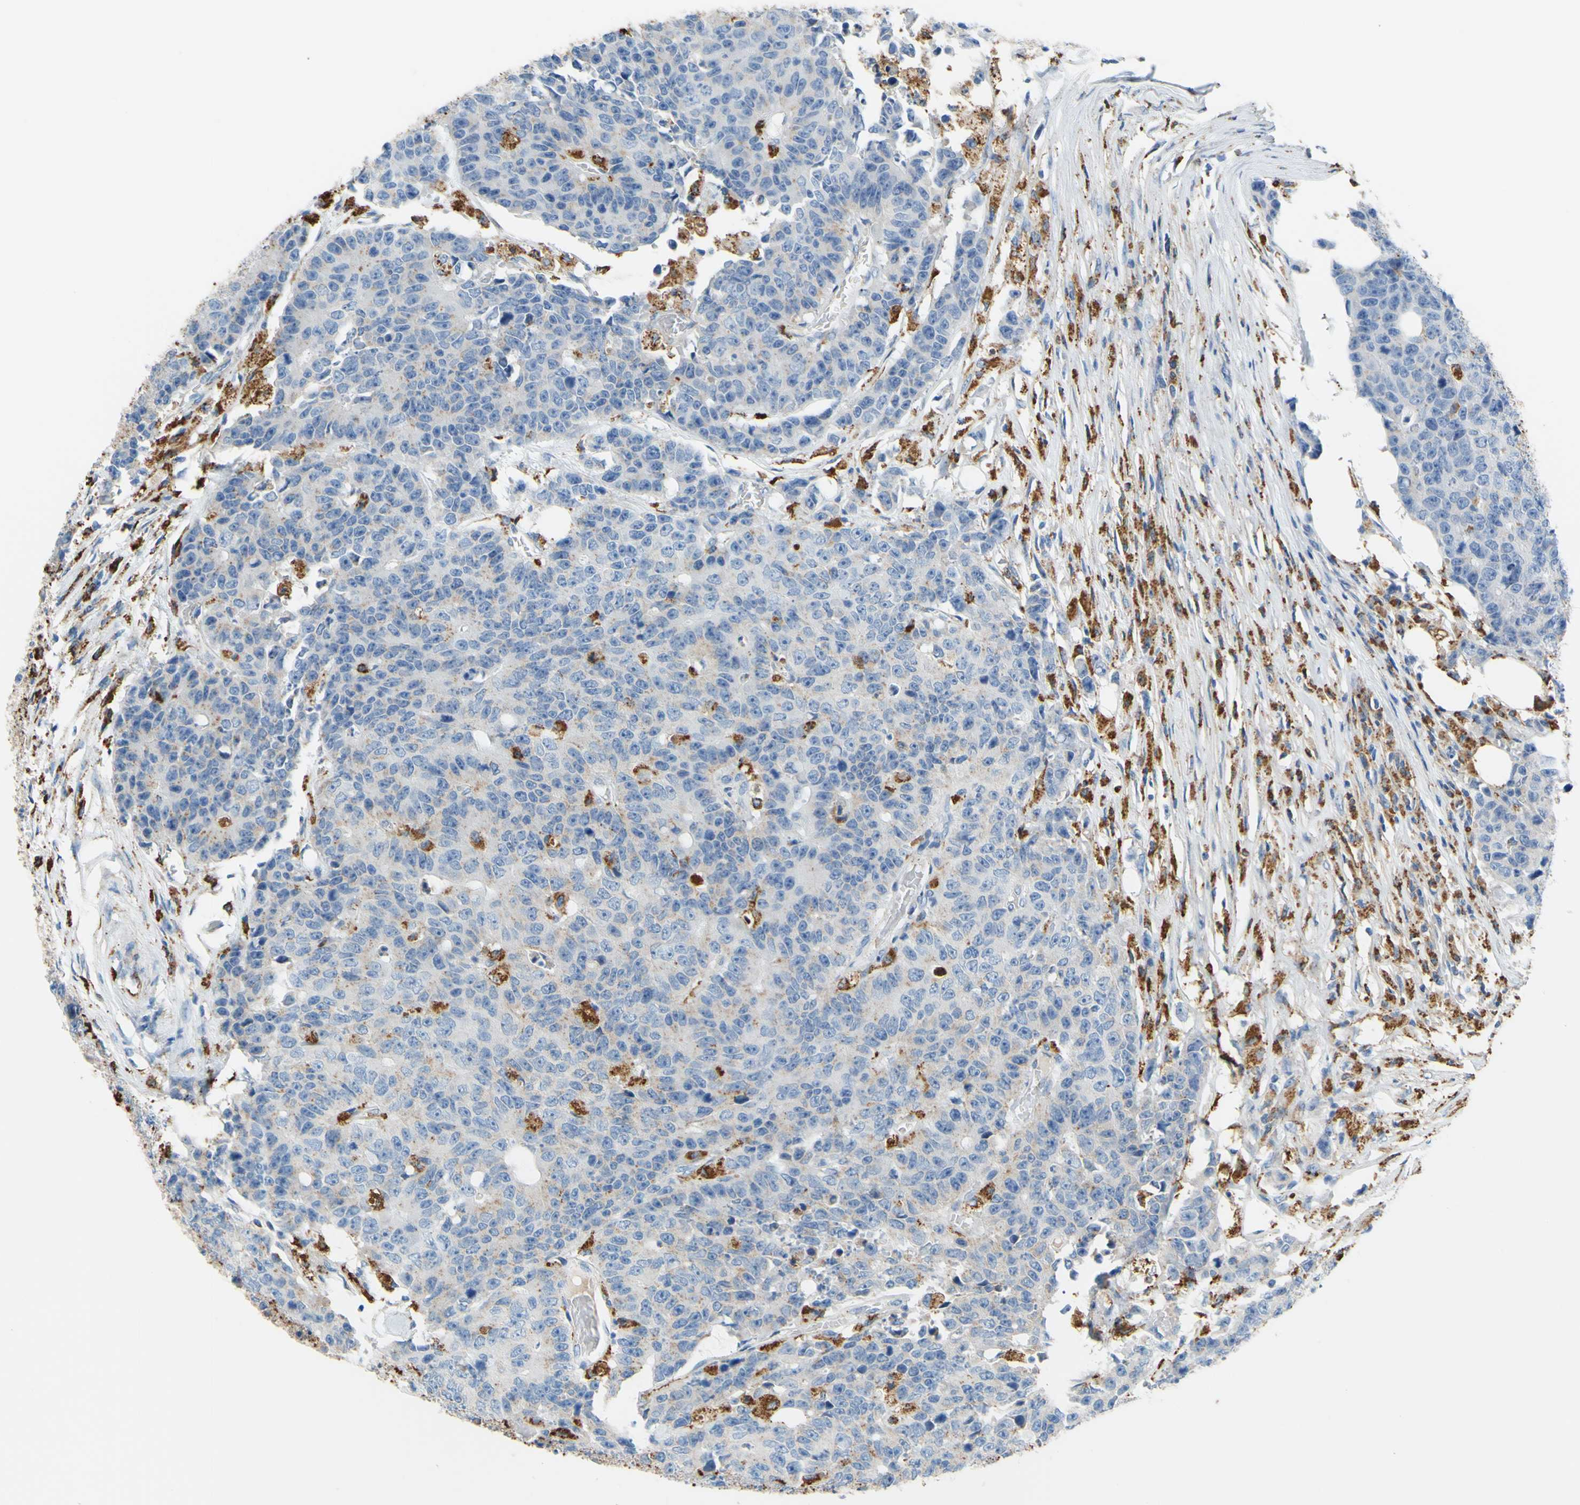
{"staining": {"intensity": "negative", "quantity": "none", "location": "none"}, "tissue": "colorectal cancer", "cell_type": "Tumor cells", "image_type": "cancer", "snomed": [{"axis": "morphology", "description": "Adenocarcinoma, NOS"}, {"axis": "topography", "description": "Colon"}], "caption": "An image of colorectal cancer stained for a protein reveals no brown staining in tumor cells.", "gene": "CTSD", "patient": {"sex": "female", "age": 86}}